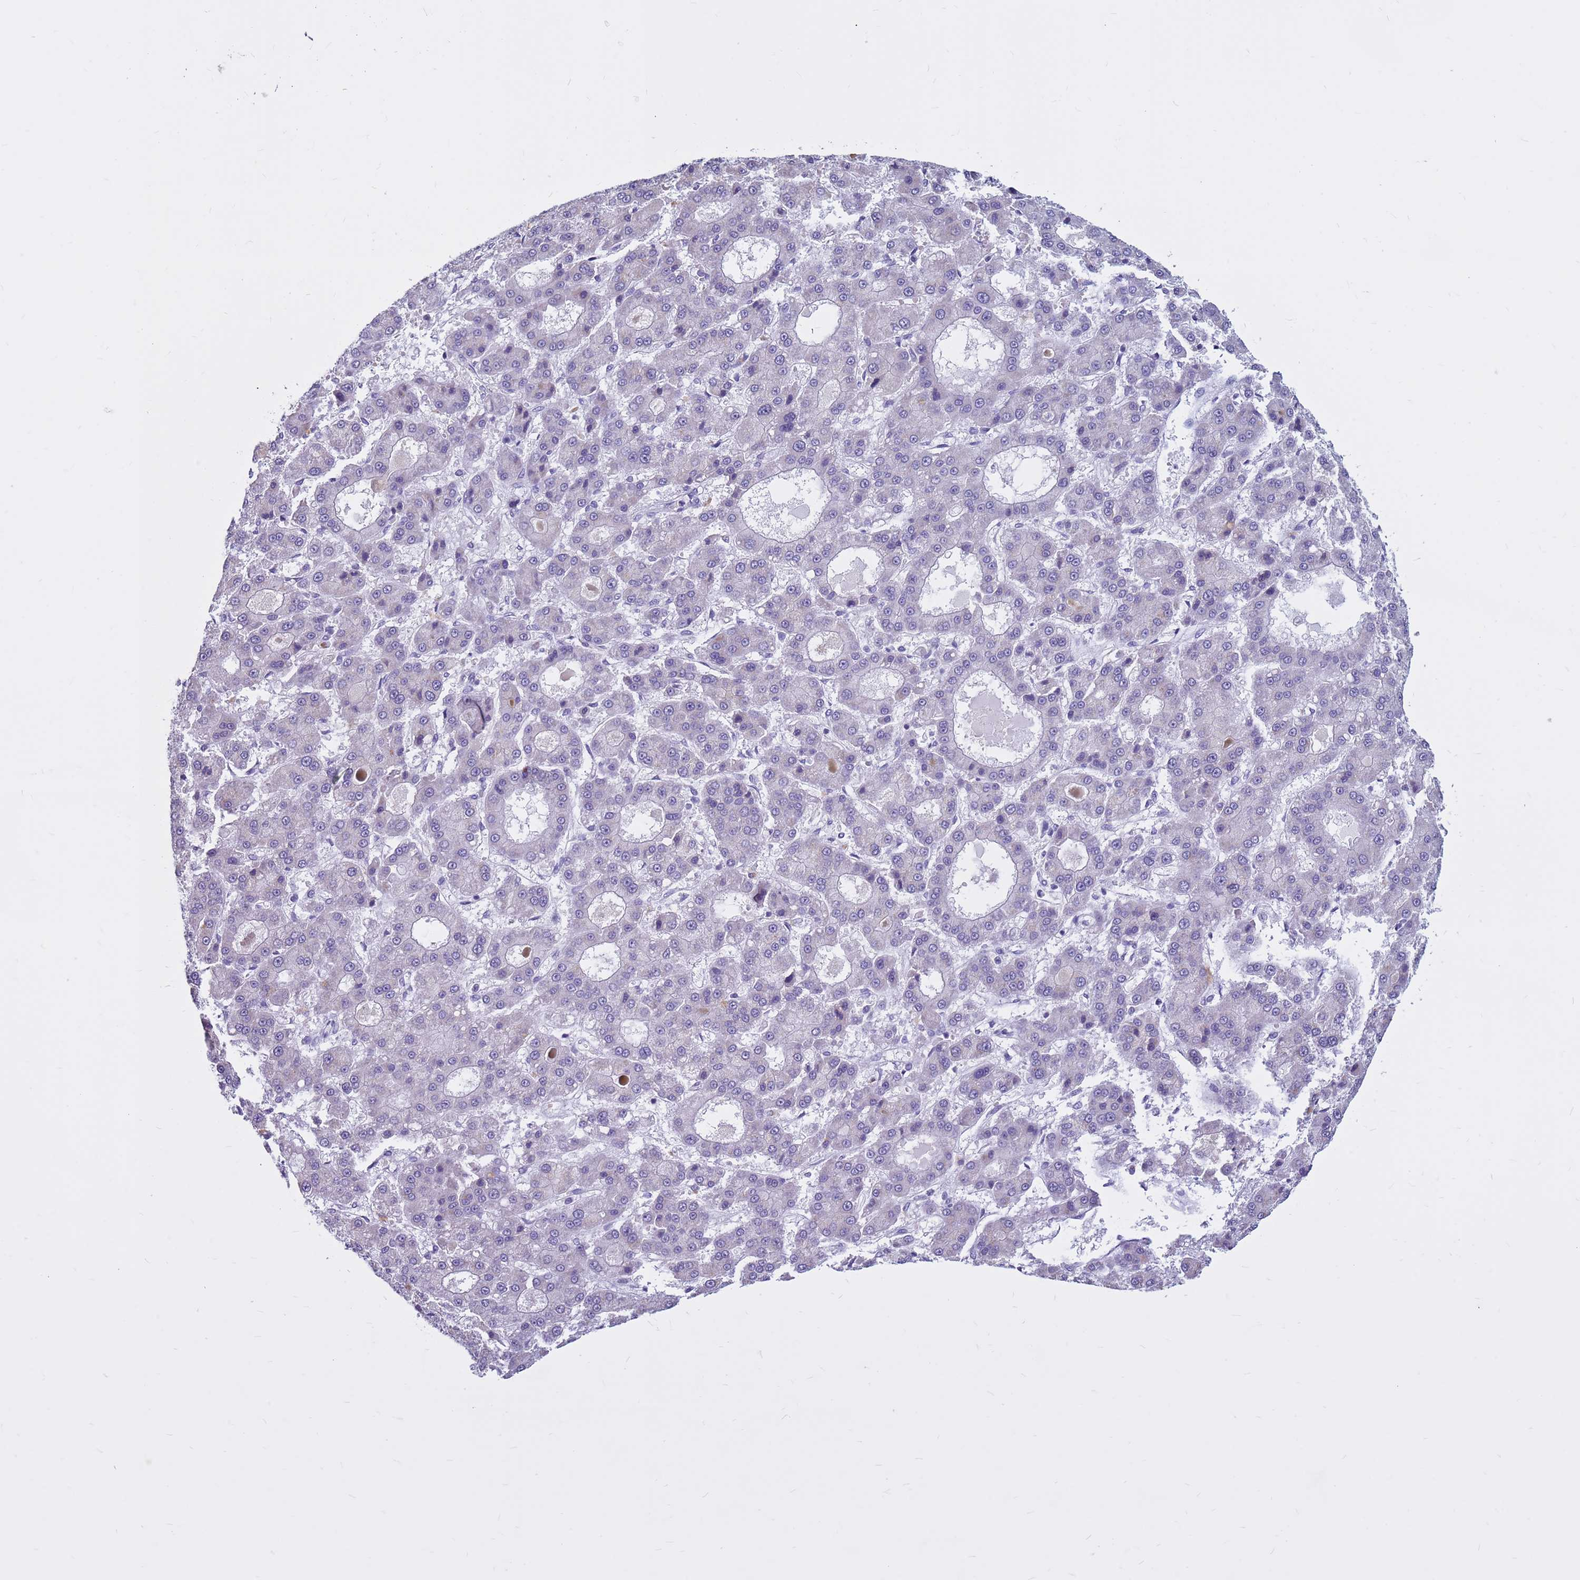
{"staining": {"intensity": "negative", "quantity": "none", "location": "none"}, "tissue": "liver cancer", "cell_type": "Tumor cells", "image_type": "cancer", "snomed": [{"axis": "morphology", "description": "Carcinoma, Hepatocellular, NOS"}, {"axis": "topography", "description": "Liver"}], "caption": "Photomicrograph shows no protein staining in tumor cells of liver cancer (hepatocellular carcinoma) tissue.", "gene": "CDK2AP2", "patient": {"sex": "male", "age": 70}}